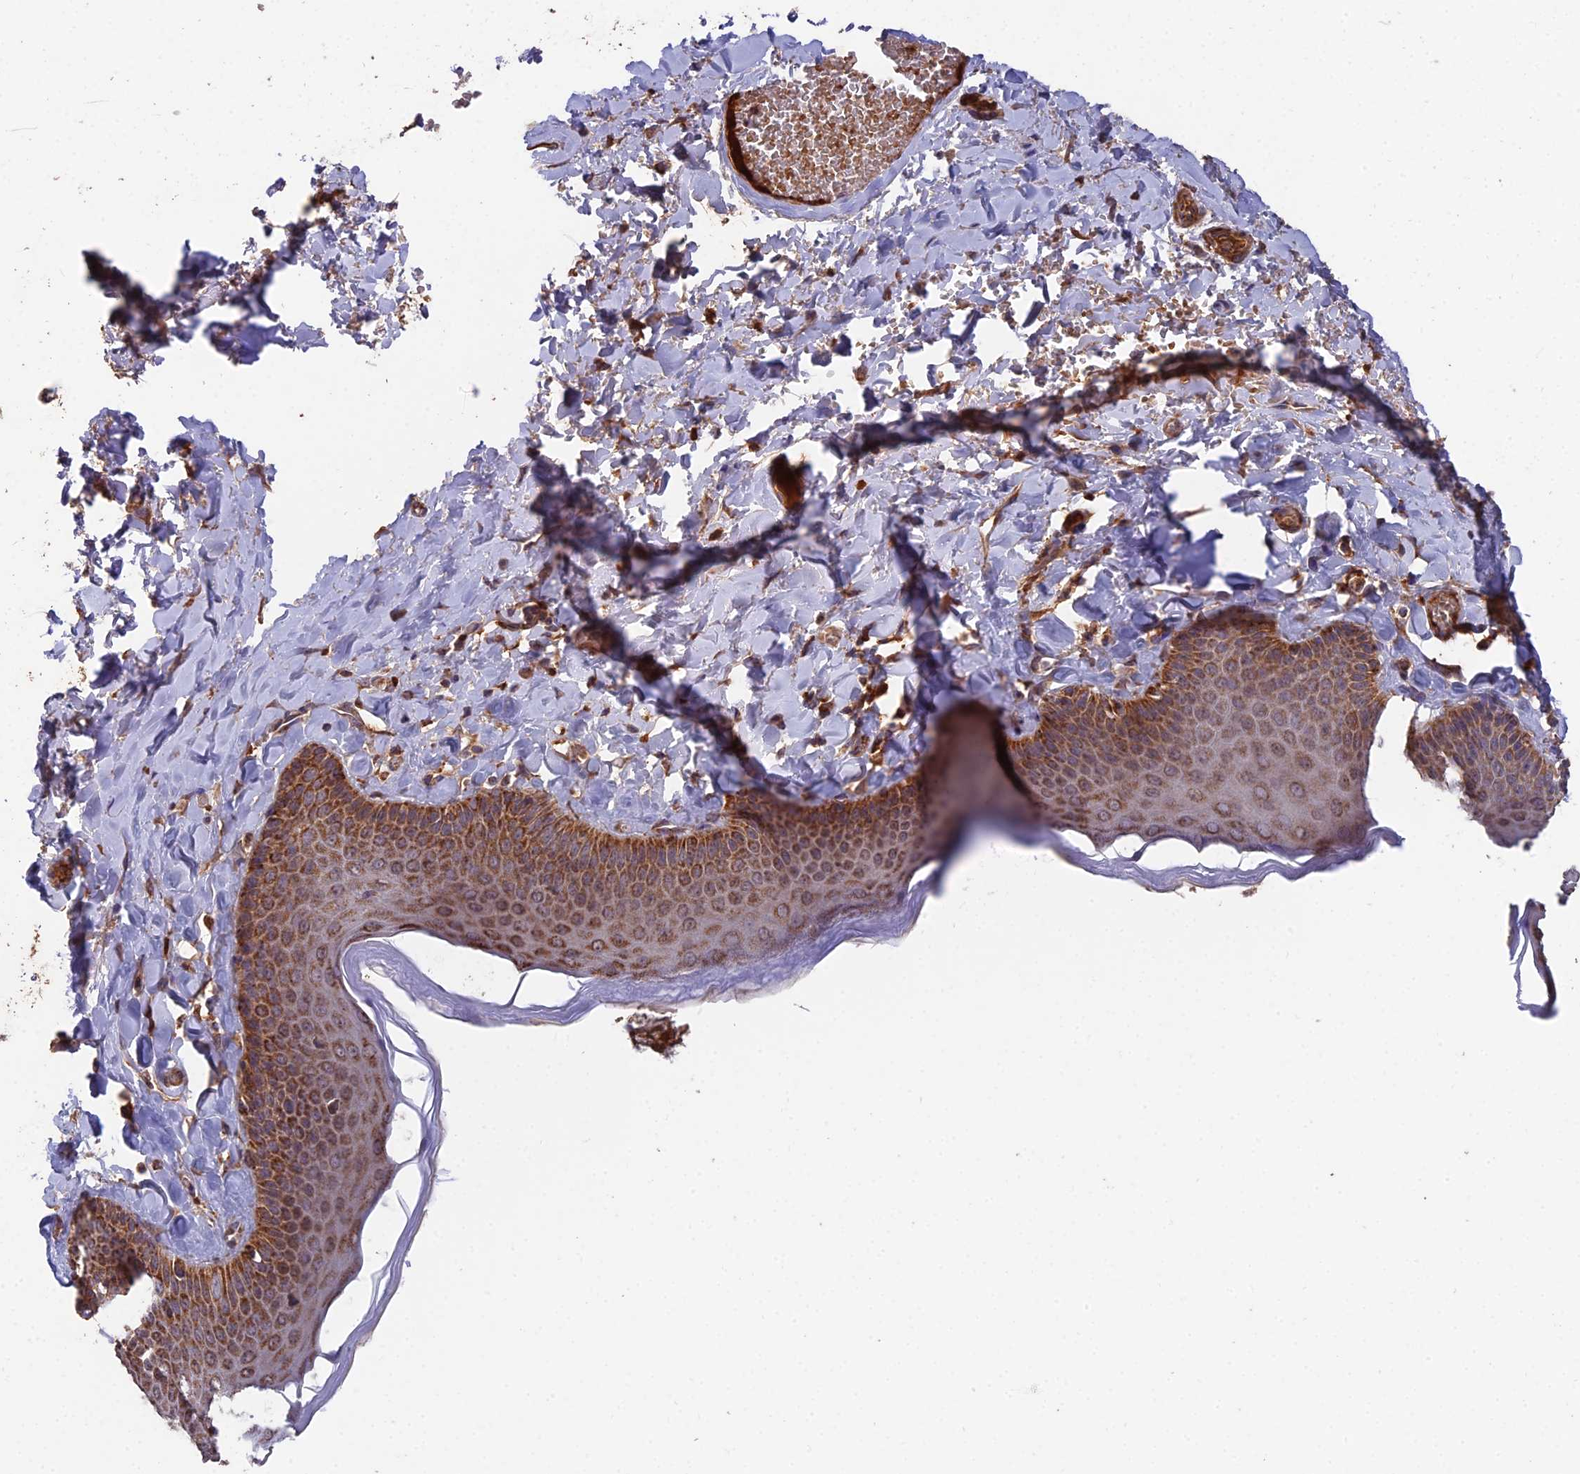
{"staining": {"intensity": "strong", "quantity": ">75%", "location": "cytoplasmic/membranous"}, "tissue": "skin", "cell_type": "Epidermal cells", "image_type": "normal", "snomed": [{"axis": "morphology", "description": "Normal tissue, NOS"}, {"axis": "topography", "description": "Anal"}], "caption": "This is an image of IHC staining of benign skin, which shows strong expression in the cytoplasmic/membranous of epidermal cells.", "gene": "IFT22", "patient": {"sex": "male", "age": 69}}